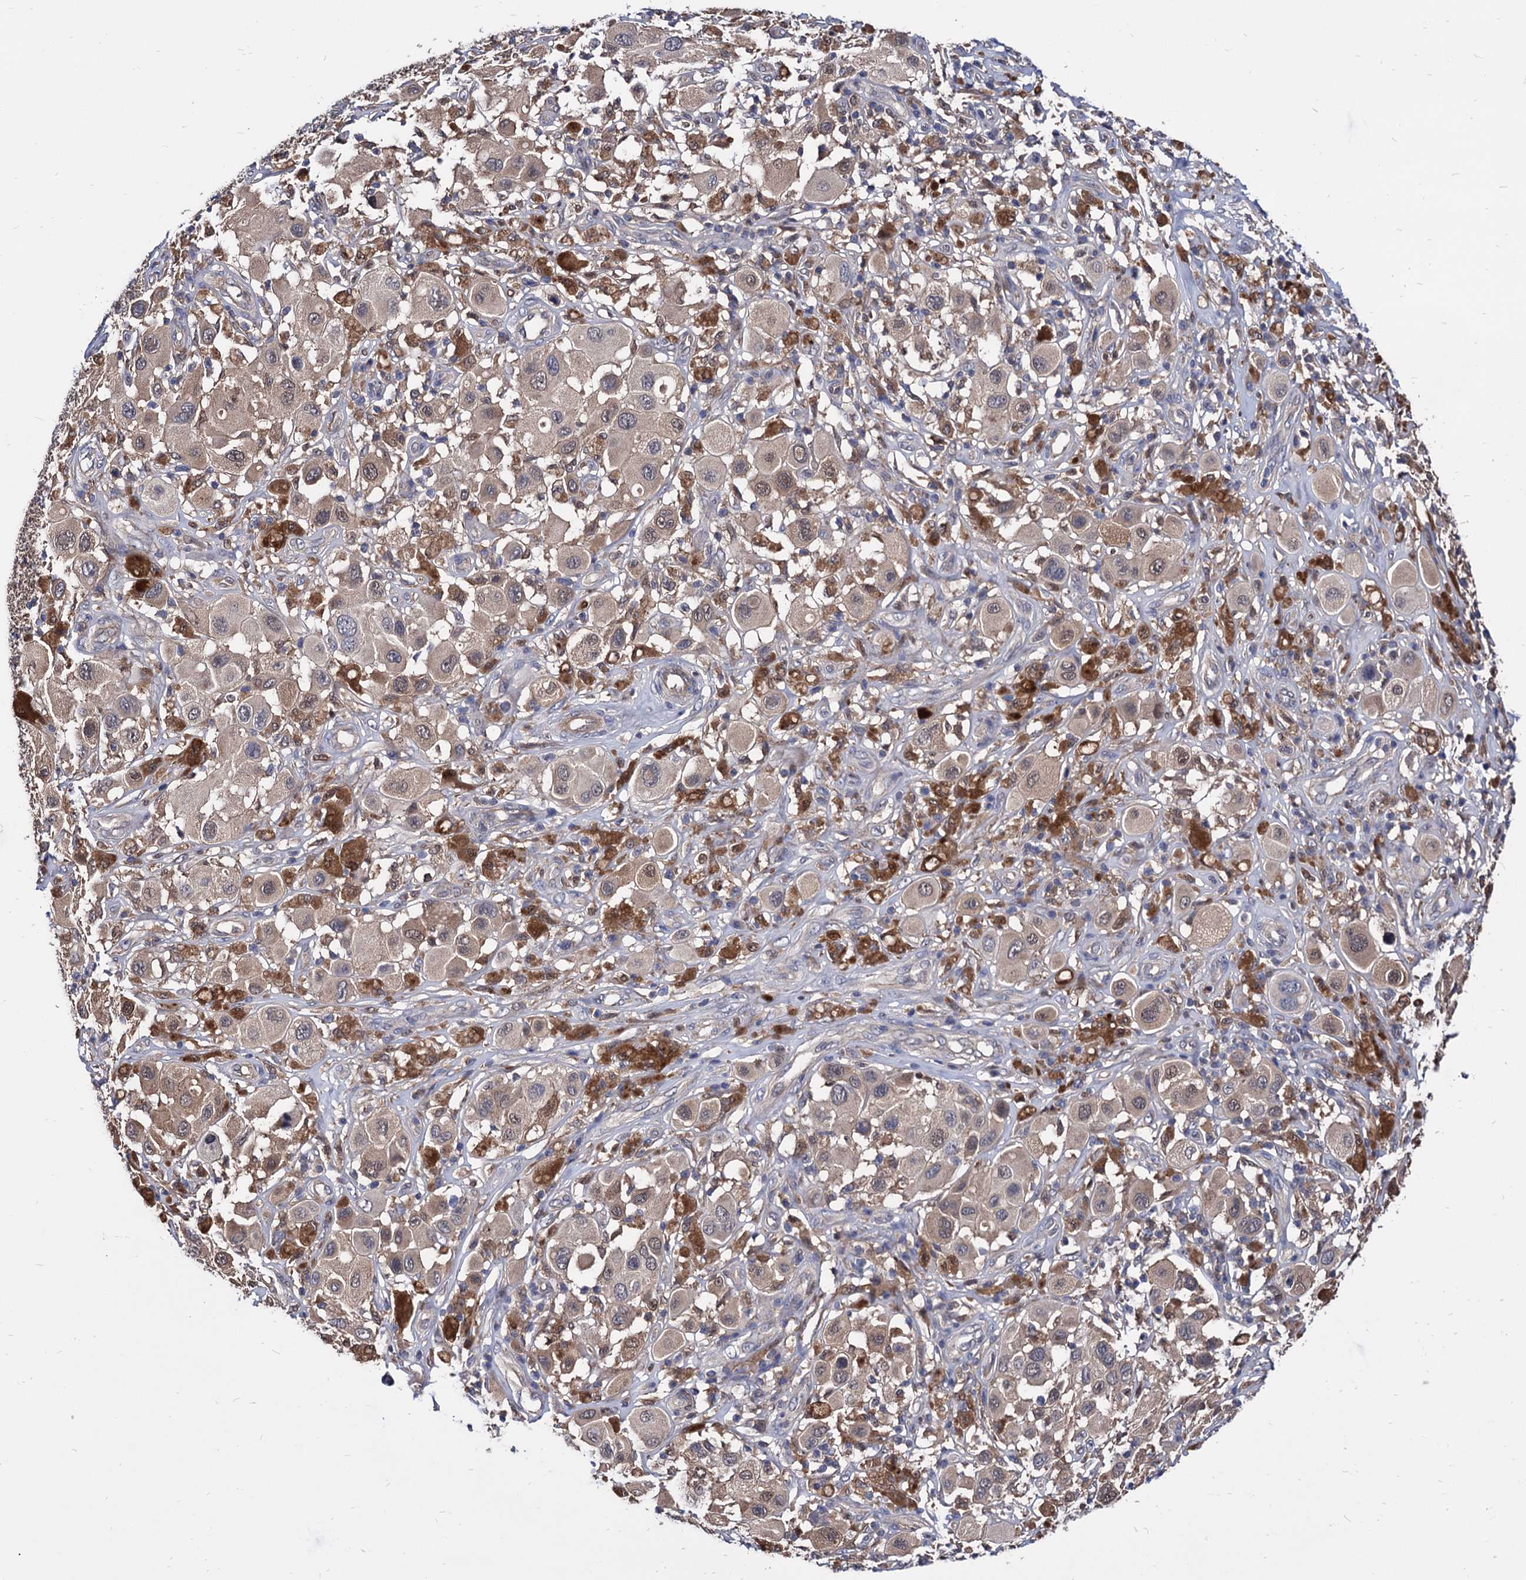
{"staining": {"intensity": "weak", "quantity": ">75%", "location": "cytoplasmic/membranous,nuclear"}, "tissue": "melanoma", "cell_type": "Tumor cells", "image_type": "cancer", "snomed": [{"axis": "morphology", "description": "Malignant melanoma, Metastatic site"}, {"axis": "topography", "description": "Skin"}], "caption": "About >75% of tumor cells in melanoma show weak cytoplasmic/membranous and nuclear protein staining as visualized by brown immunohistochemical staining.", "gene": "CPPED1", "patient": {"sex": "male", "age": 41}}